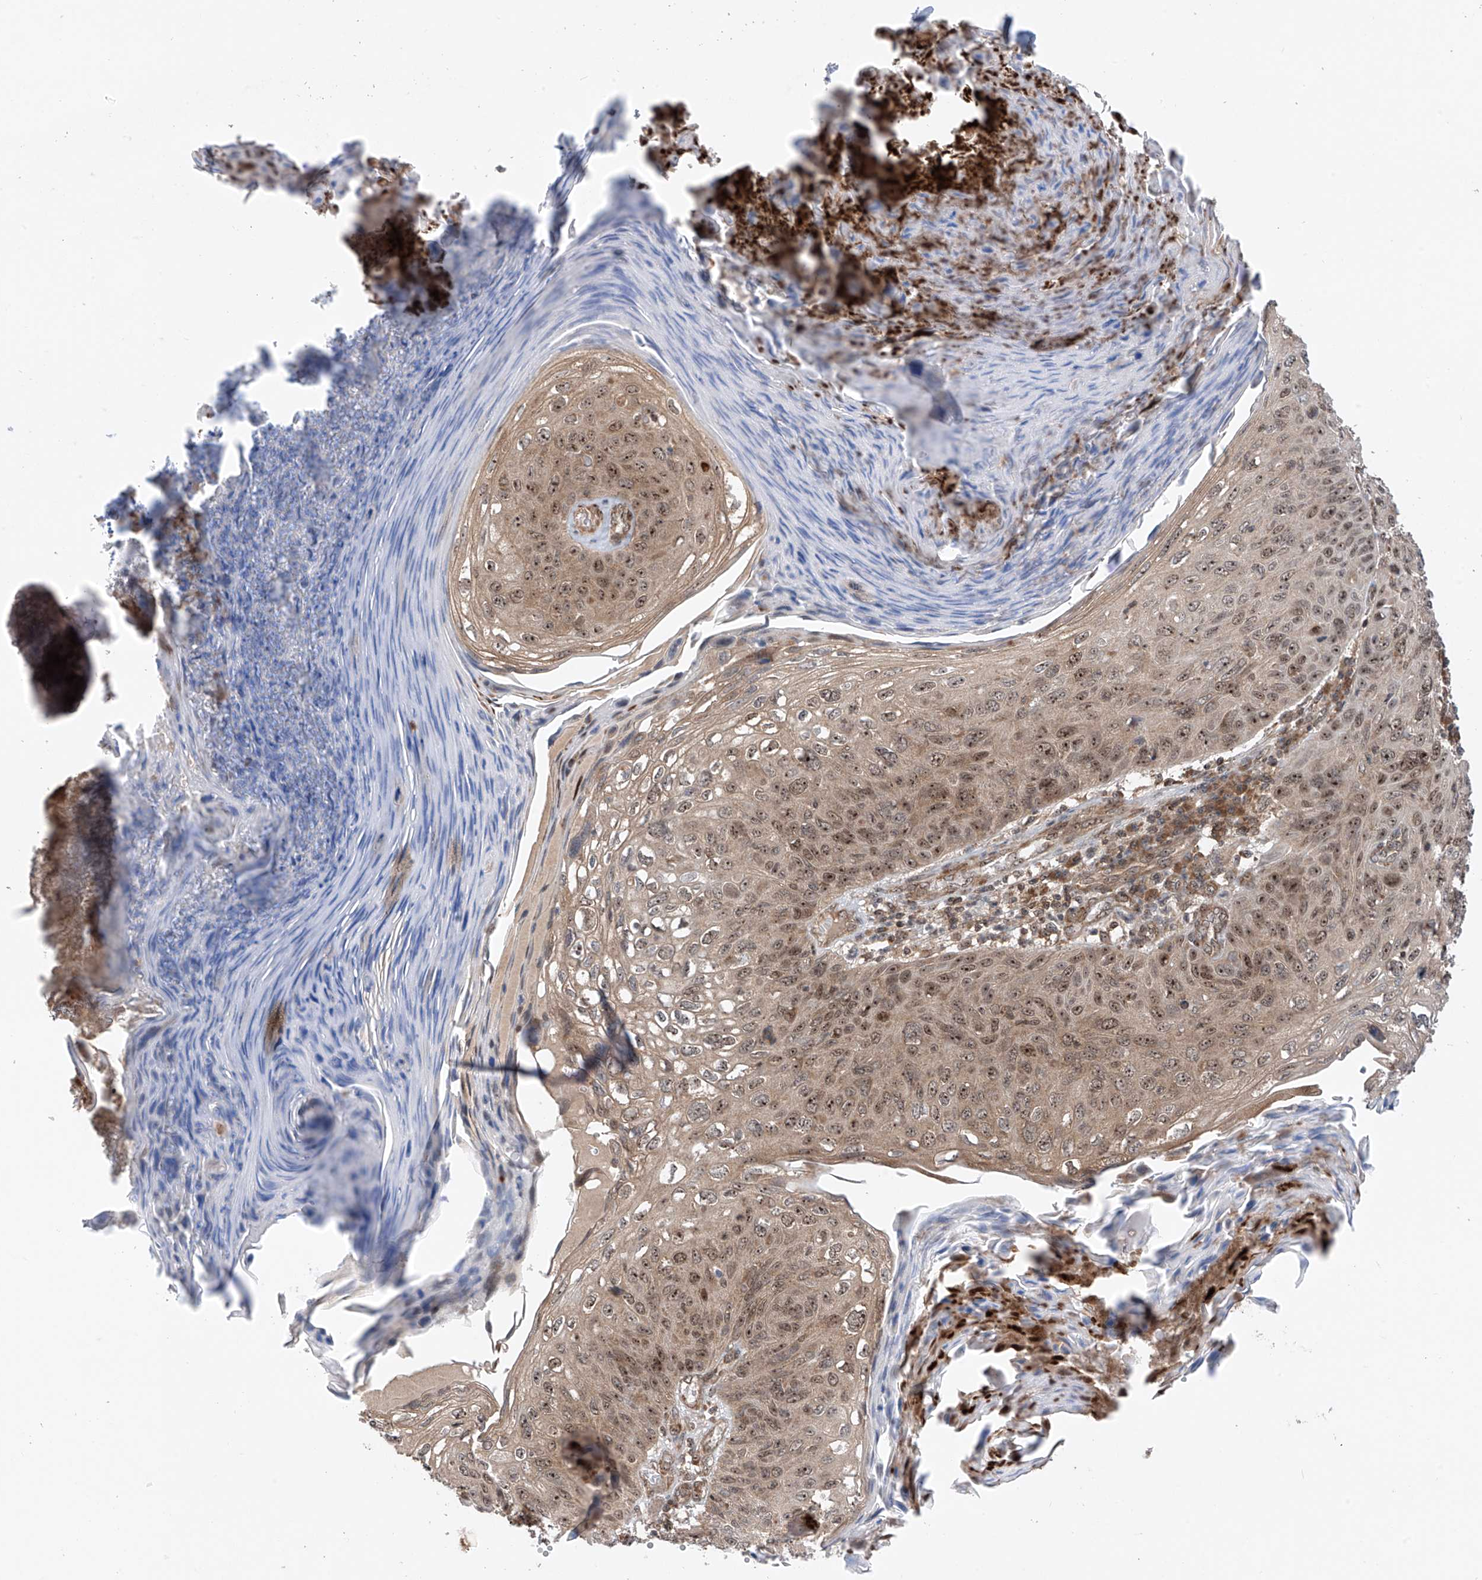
{"staining": {"intensity": "moderate", "quantity": ">75%", "location": "nuclear"}, "tissue": "skin cancer", "cell_type": "Tumor cells", "image_type": "cancer", "snomed": [{"axis": "morphology", "description": "Squamous cell carcinoma, NOS"}, {"axis": "topography", "description": "Skin"}], "caption": "Immunohistochemistry (IHC) of skin cancer (squamous cell carcinoma) shows medium levels of moderate nuclear staining in approximately >75% of tumor cells. (DAB (3,3'-diaminobenzidine) IHC with brightfield microscopy, high magnification).", "gene": "C1orf131", "patient": {"sex": "female", "age": 90}}